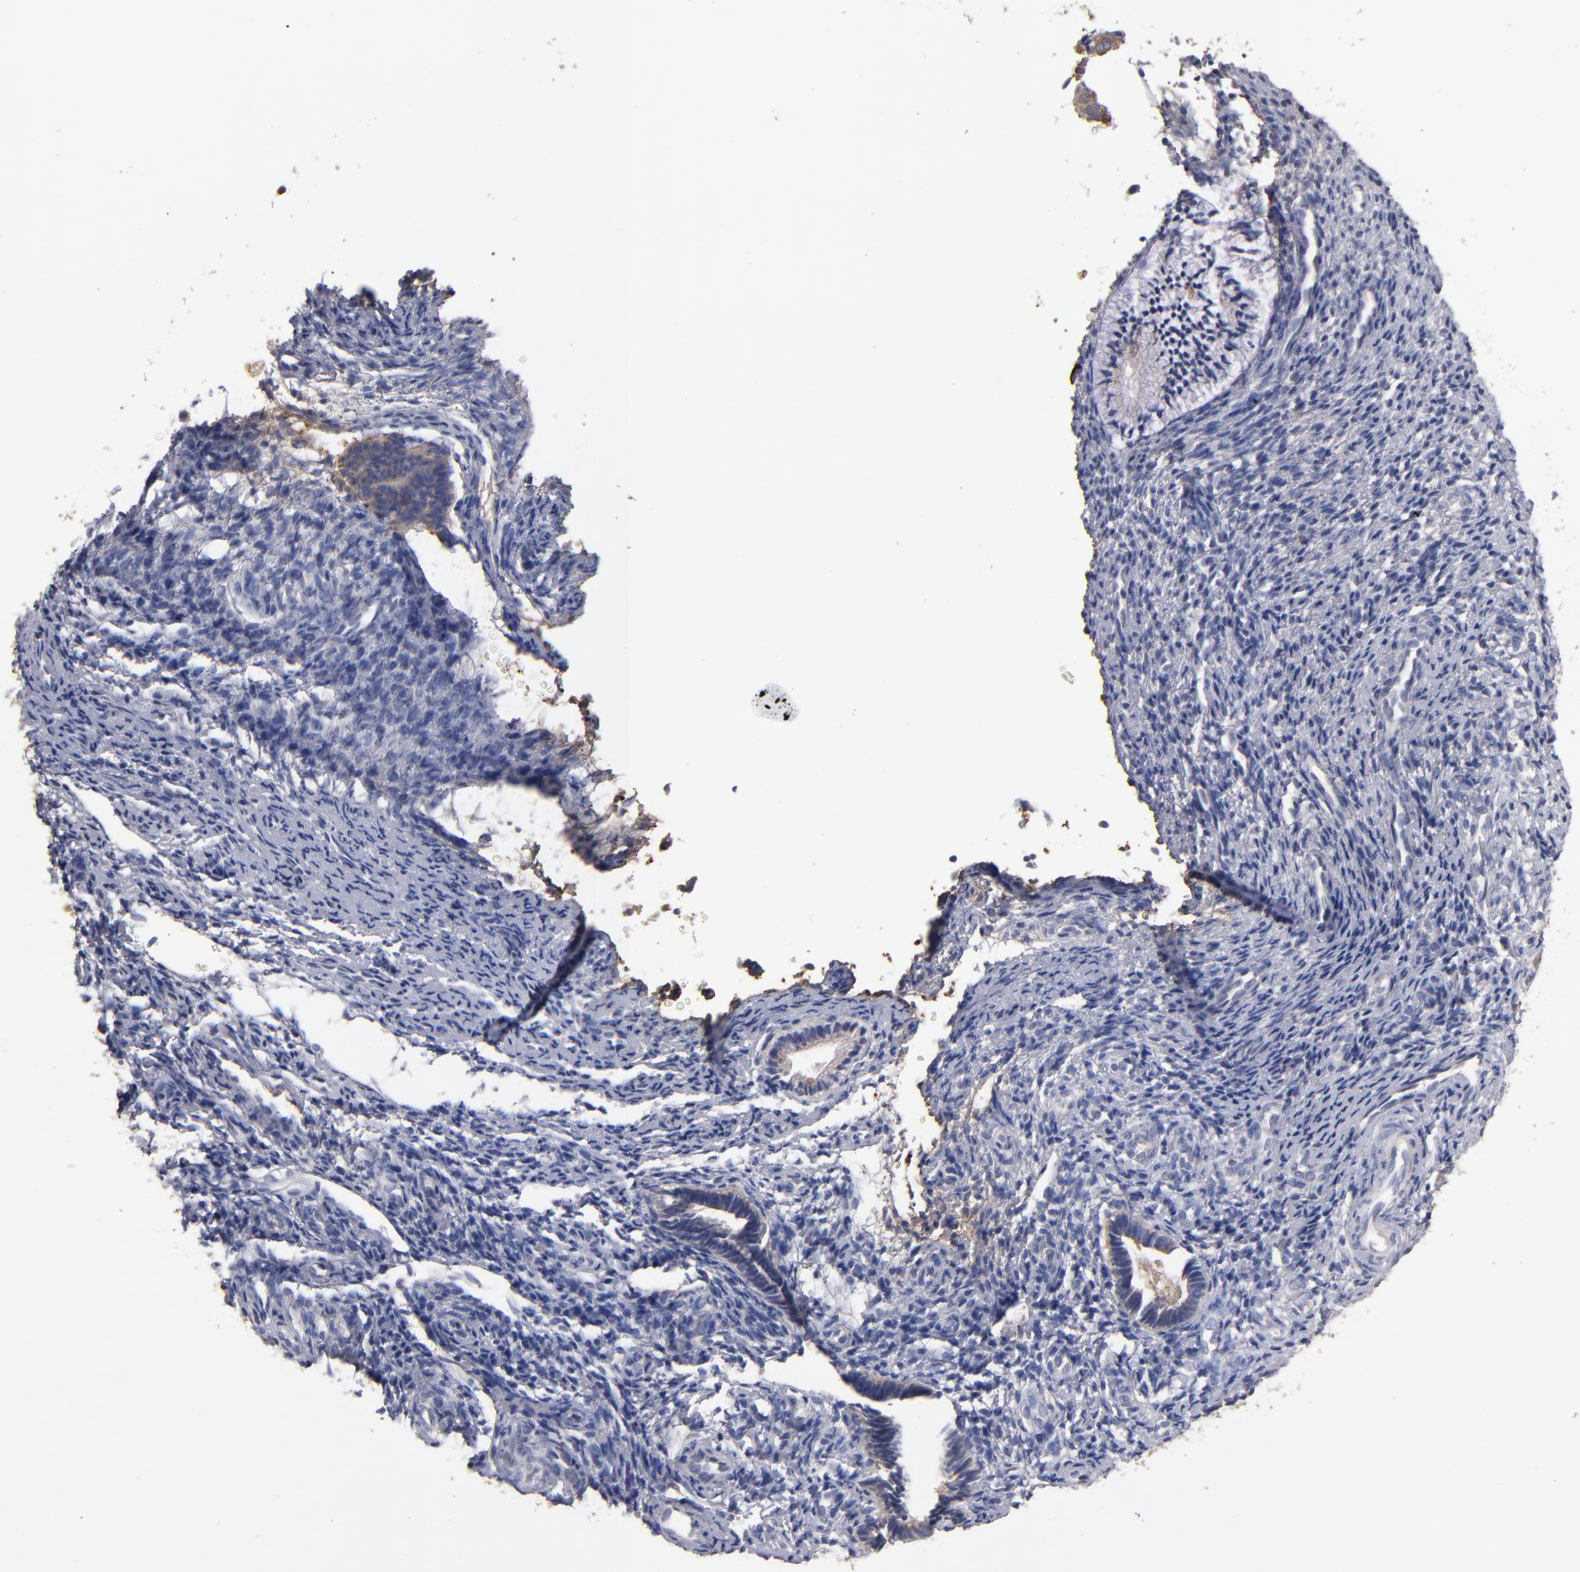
{"staining": {"intensity": "negative", "quantity": "none", "location": "none"}, "tissue": "endometrium", "cell_type": "Cells in endometrial stroma", "image_type": "normal", "snomed": [{"axis": "morphology", "description": "Normal tissue, NOS"}, {"axis": "topography", "description": "Endometrium"}], "caption": "High magnification brightfield microscopy of normal endometrium stained with DAB (brown) and counterstained with hematoxylin (blue): cells in endometrial stroma show no significant staining. (Brightfield microscopy of DAB (3,3'-diaminobenzidine) immunohistochemistry (IHC) at high magnification).", "gene": "DACT1", "patient": {"sex": "female", "age": 27}}